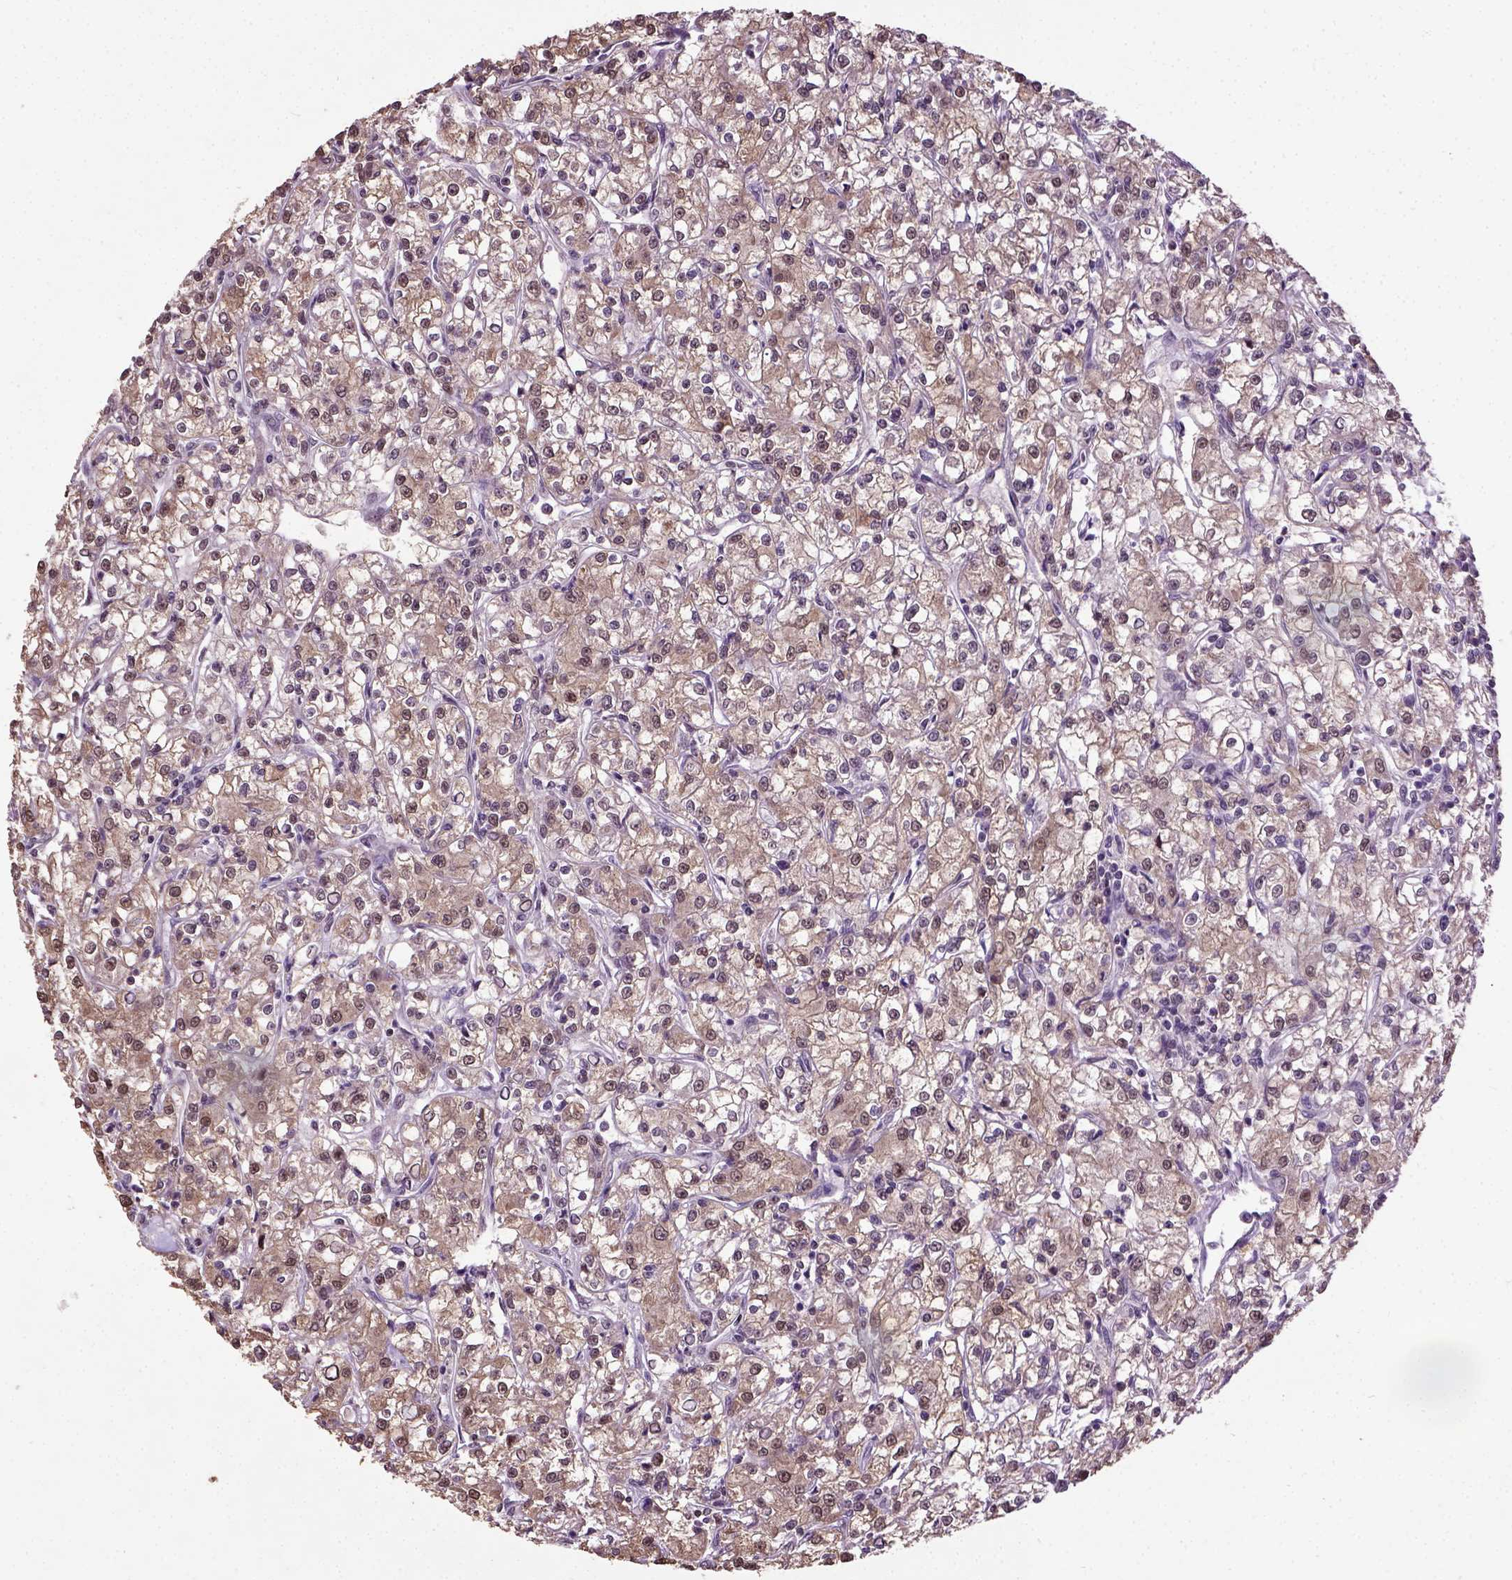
{"staining": {"intensity": "moderate", "quantity": "<25%", "location": "cytoplasmic/membranous,nuclear"}, "tissue": "renal cancer", "cell_type": "Tumor cells", "image_type": "cancer", "snomed": [{"axis": "morphology", "description": "Adenocarcinoma, NOS"}, {"axis": "topography", "description": "Kidney"}], "caption": "Renal cancer (adenocarcinoma) tissue displays moderate cytoplasmic/membranous and nuclear staining in about <25% of tumor cells", "gene": "UBA3", "patient": {"sex": "female", "age": 59}}